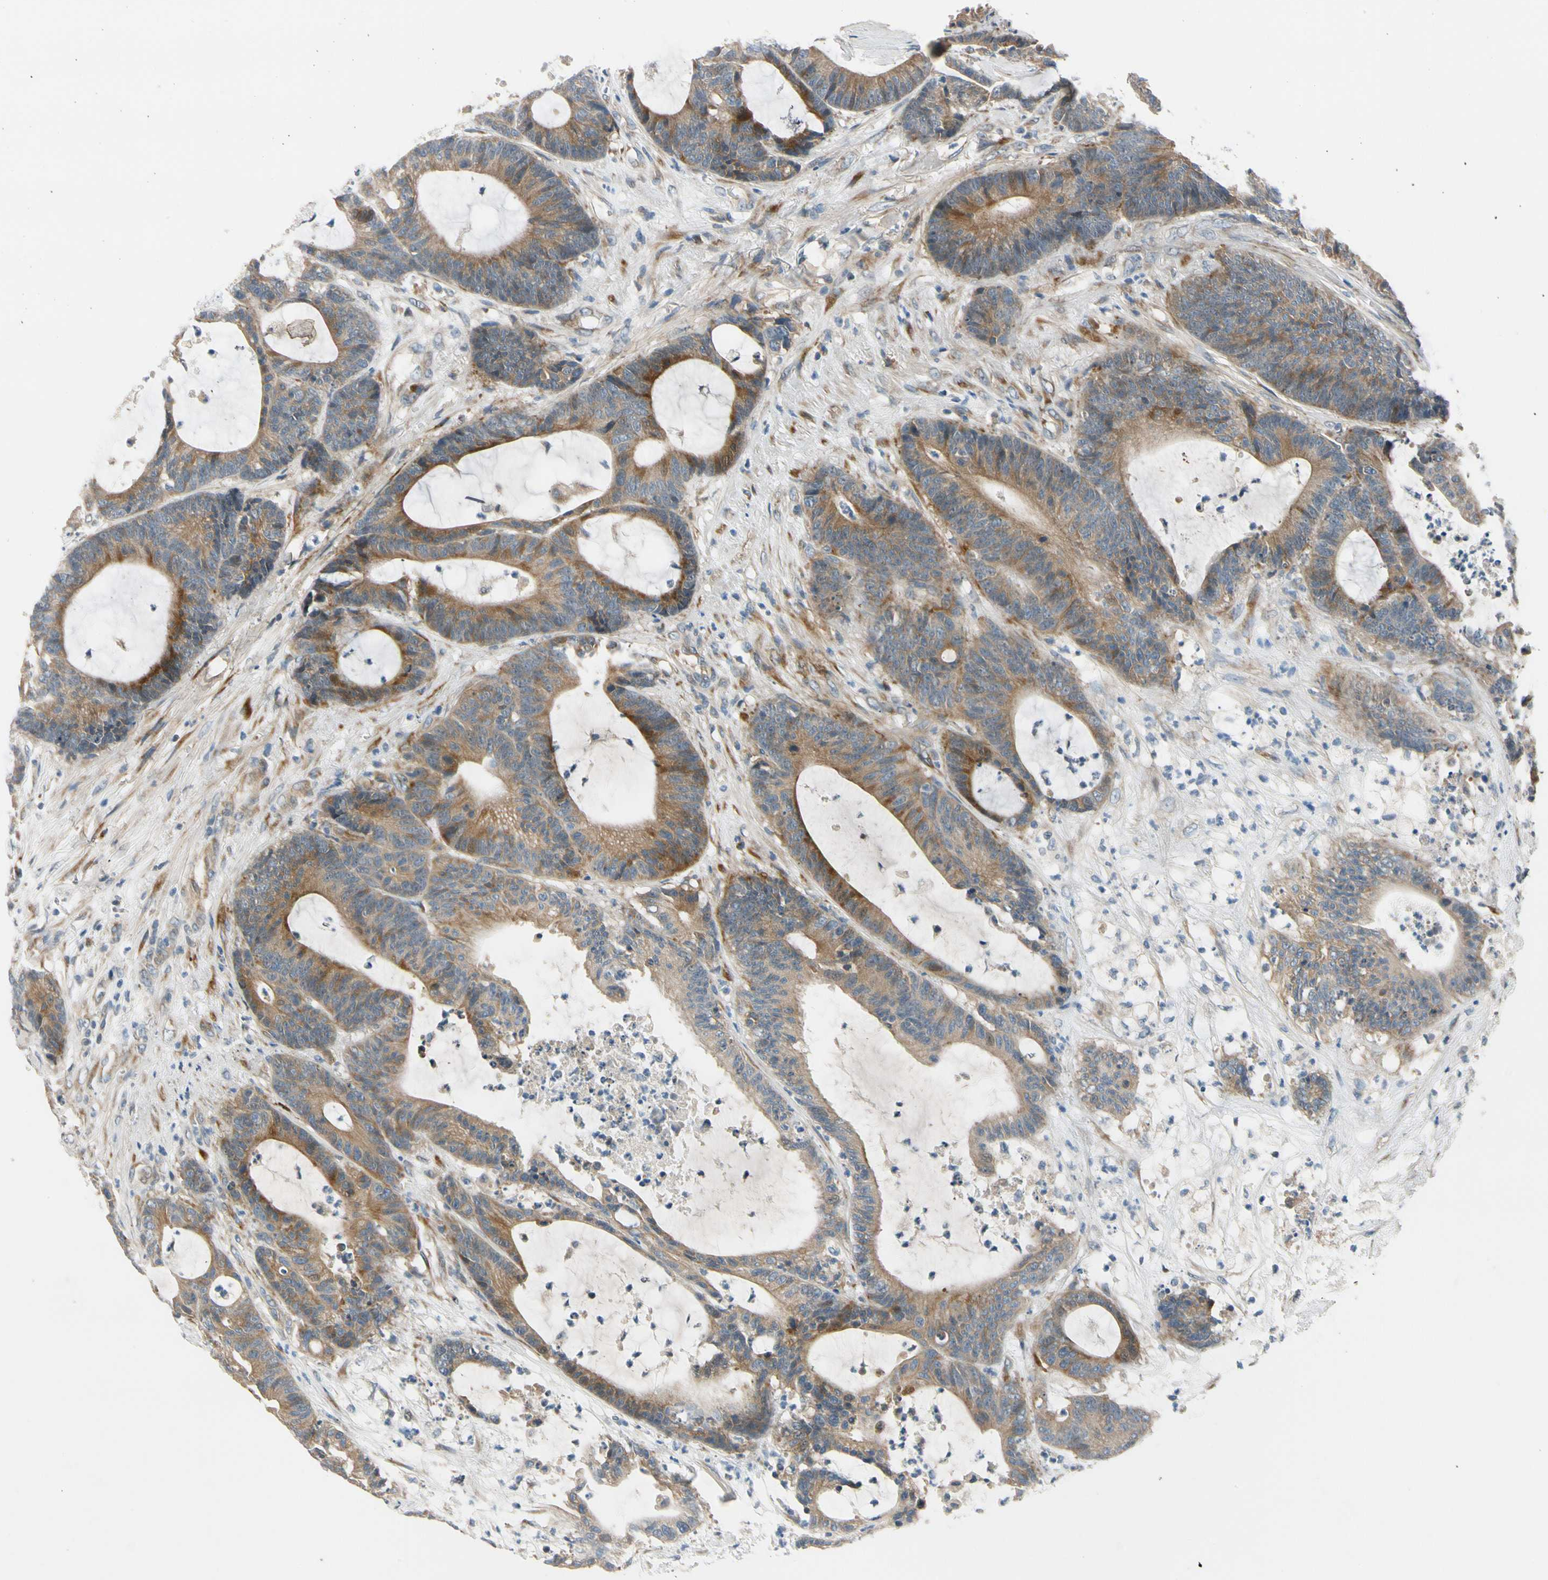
{"staining": {"intensity": "moderate", "quantity": ">75%", "location": "cytoplasmic/membranous"}, "tissue": "colorectal cancer", "cell_type": "Tumor cells", "image_type": "cancer", "snomed": [{"axis": "morphology", "description": "Adenocarcinoma, NOS"}, {"axis": "topography", "description": "Colon"}], "caption": "Protein staining by immunohistochemistry shows moderate cytoplasmic/membranous staining in about >75% of tumor cells in adenocarcinoma (colorectal). The protein is shown in brown color, while the nuclei are stained blue.", "gene": "MST1R", "patient": {"sex": "female", "age": 84}}